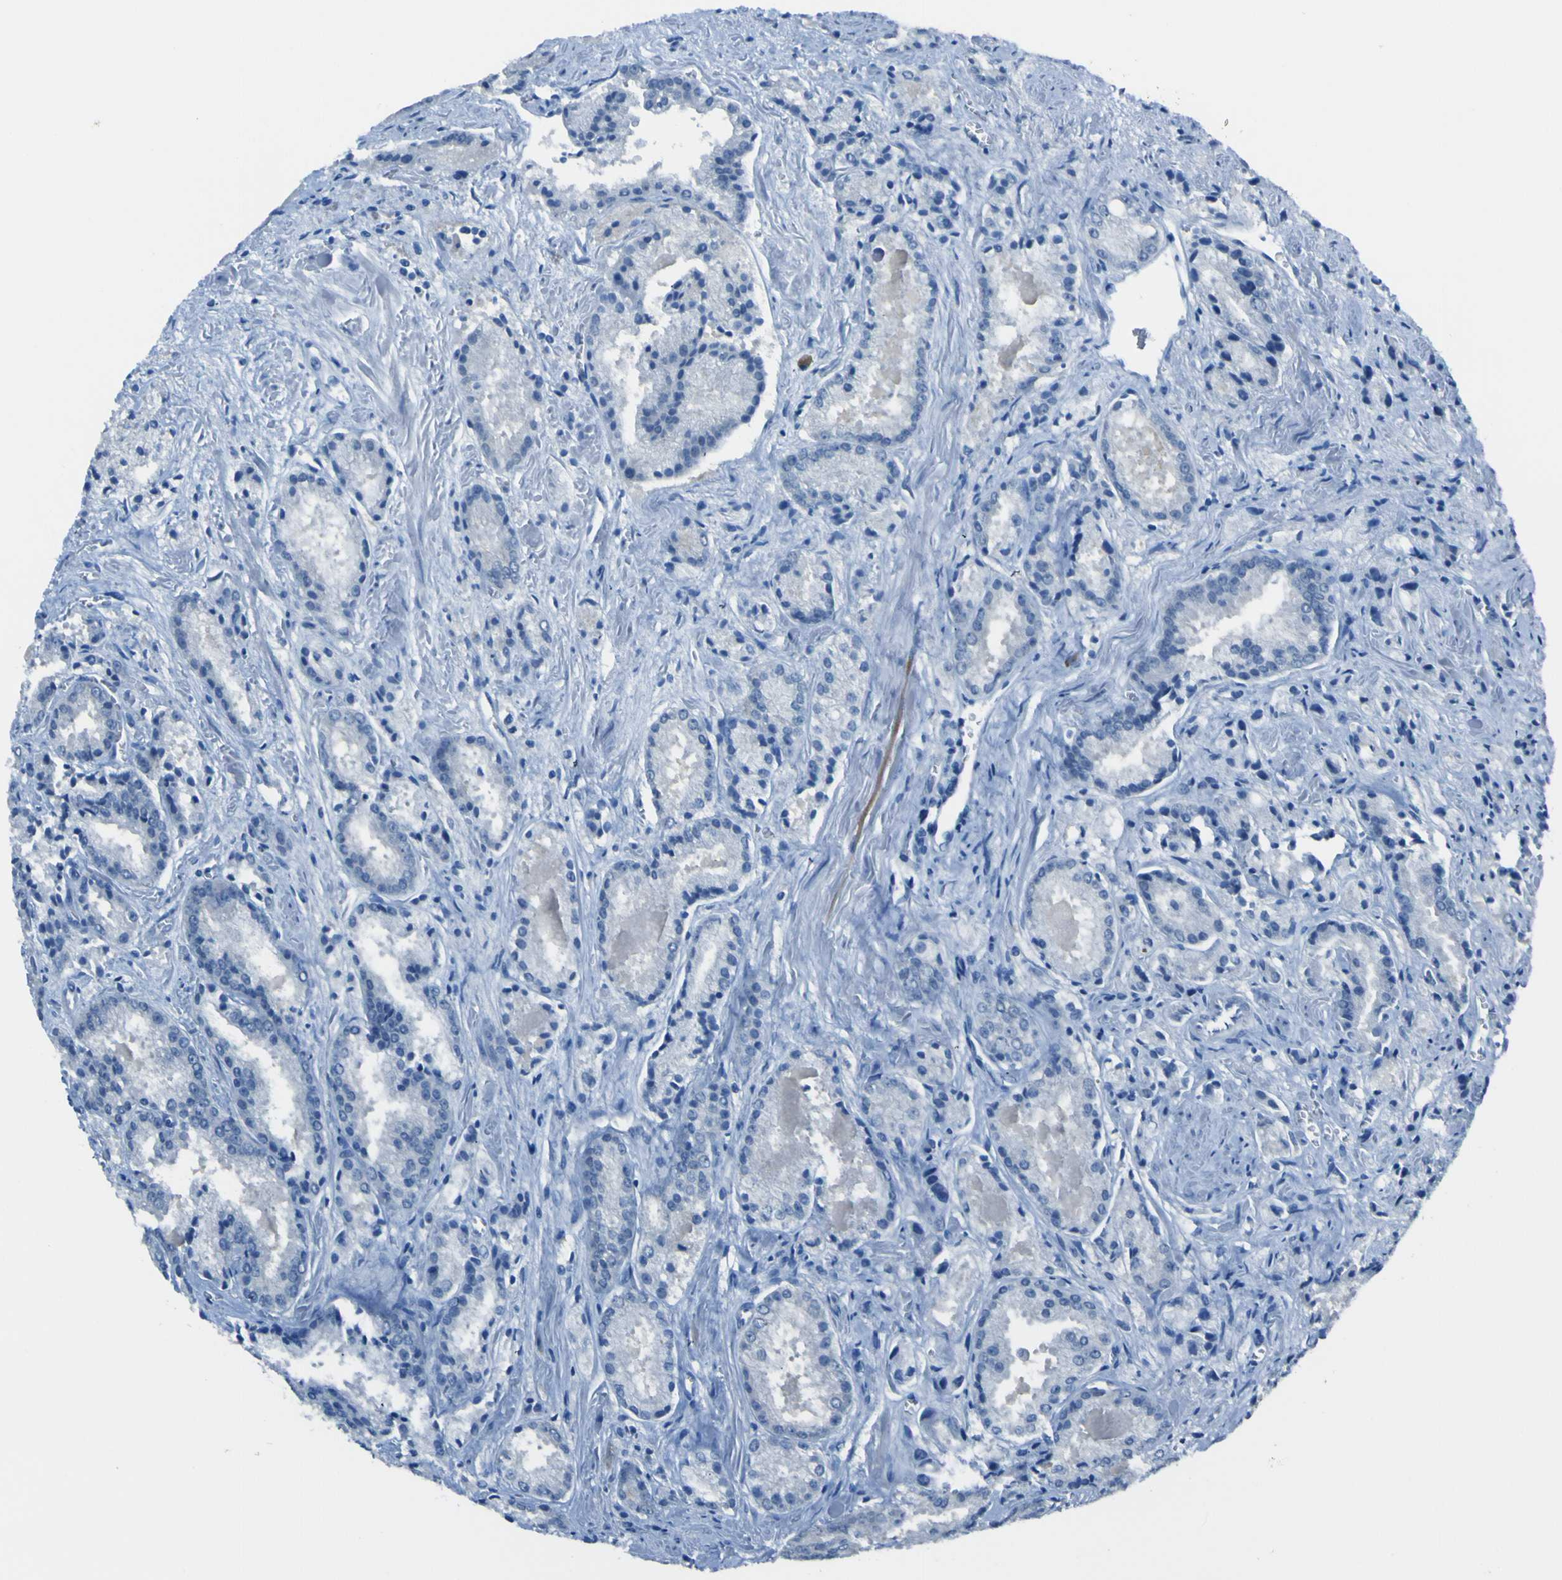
{"staining": {"intensity": "negative", "quantity": "none", "location": "none"}, "tissue": "prostate cancer", "cell_type": "Tumor cells", "image_type": "cancer", "snomed": [{"axis": "morphology", "description": "Adenocarcinoma, Low grade"}, {"axis": "topography", "description": "Prostate"}], "caption": "There is no significant expression in tumor cells of adenocarcinoma (low-grade) (prostate).", "gene": "PHKG1", "patient": {"sex": "male", "age": 64}}